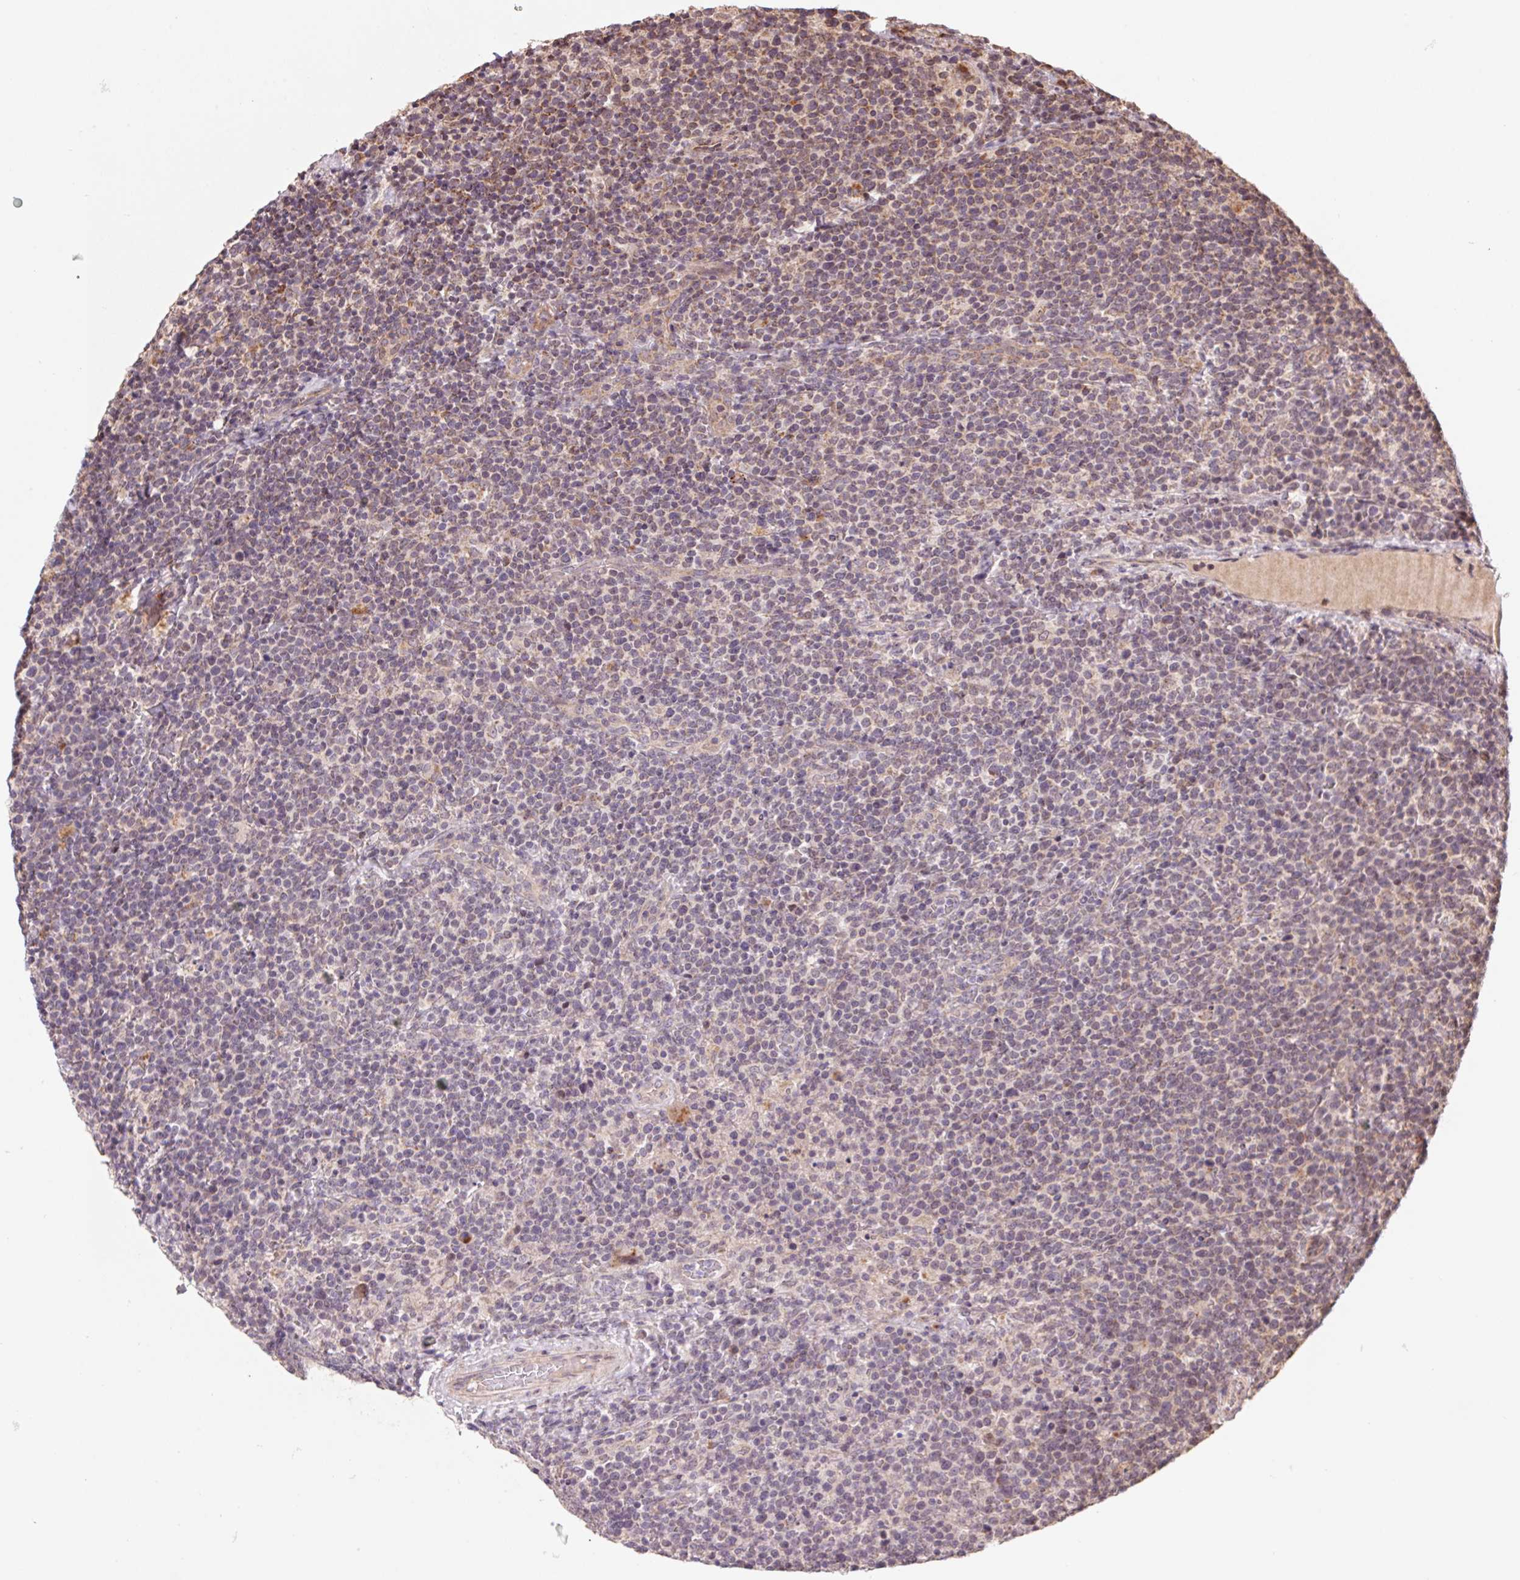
{"staining": {"intensity": "weak", "quantity": "<25%", "location": "cytoplasmic/membranous"}, "tissue": "lymphoma", "cell_type": "Tumor cells", "image_type": "cancer", "snomed": [{"axis": "morphology", "description": "Malignant lymphoma, non-Hodgkin's type, High grade"}, {"axis": "topography", "description": "Lymph node"}], "caption": "Human lymphoma stained for a protein using IHC exhibits no expression in tumor cells.", "gene": "PDHA1", "patient": {"sex": "male", "age": 61}}